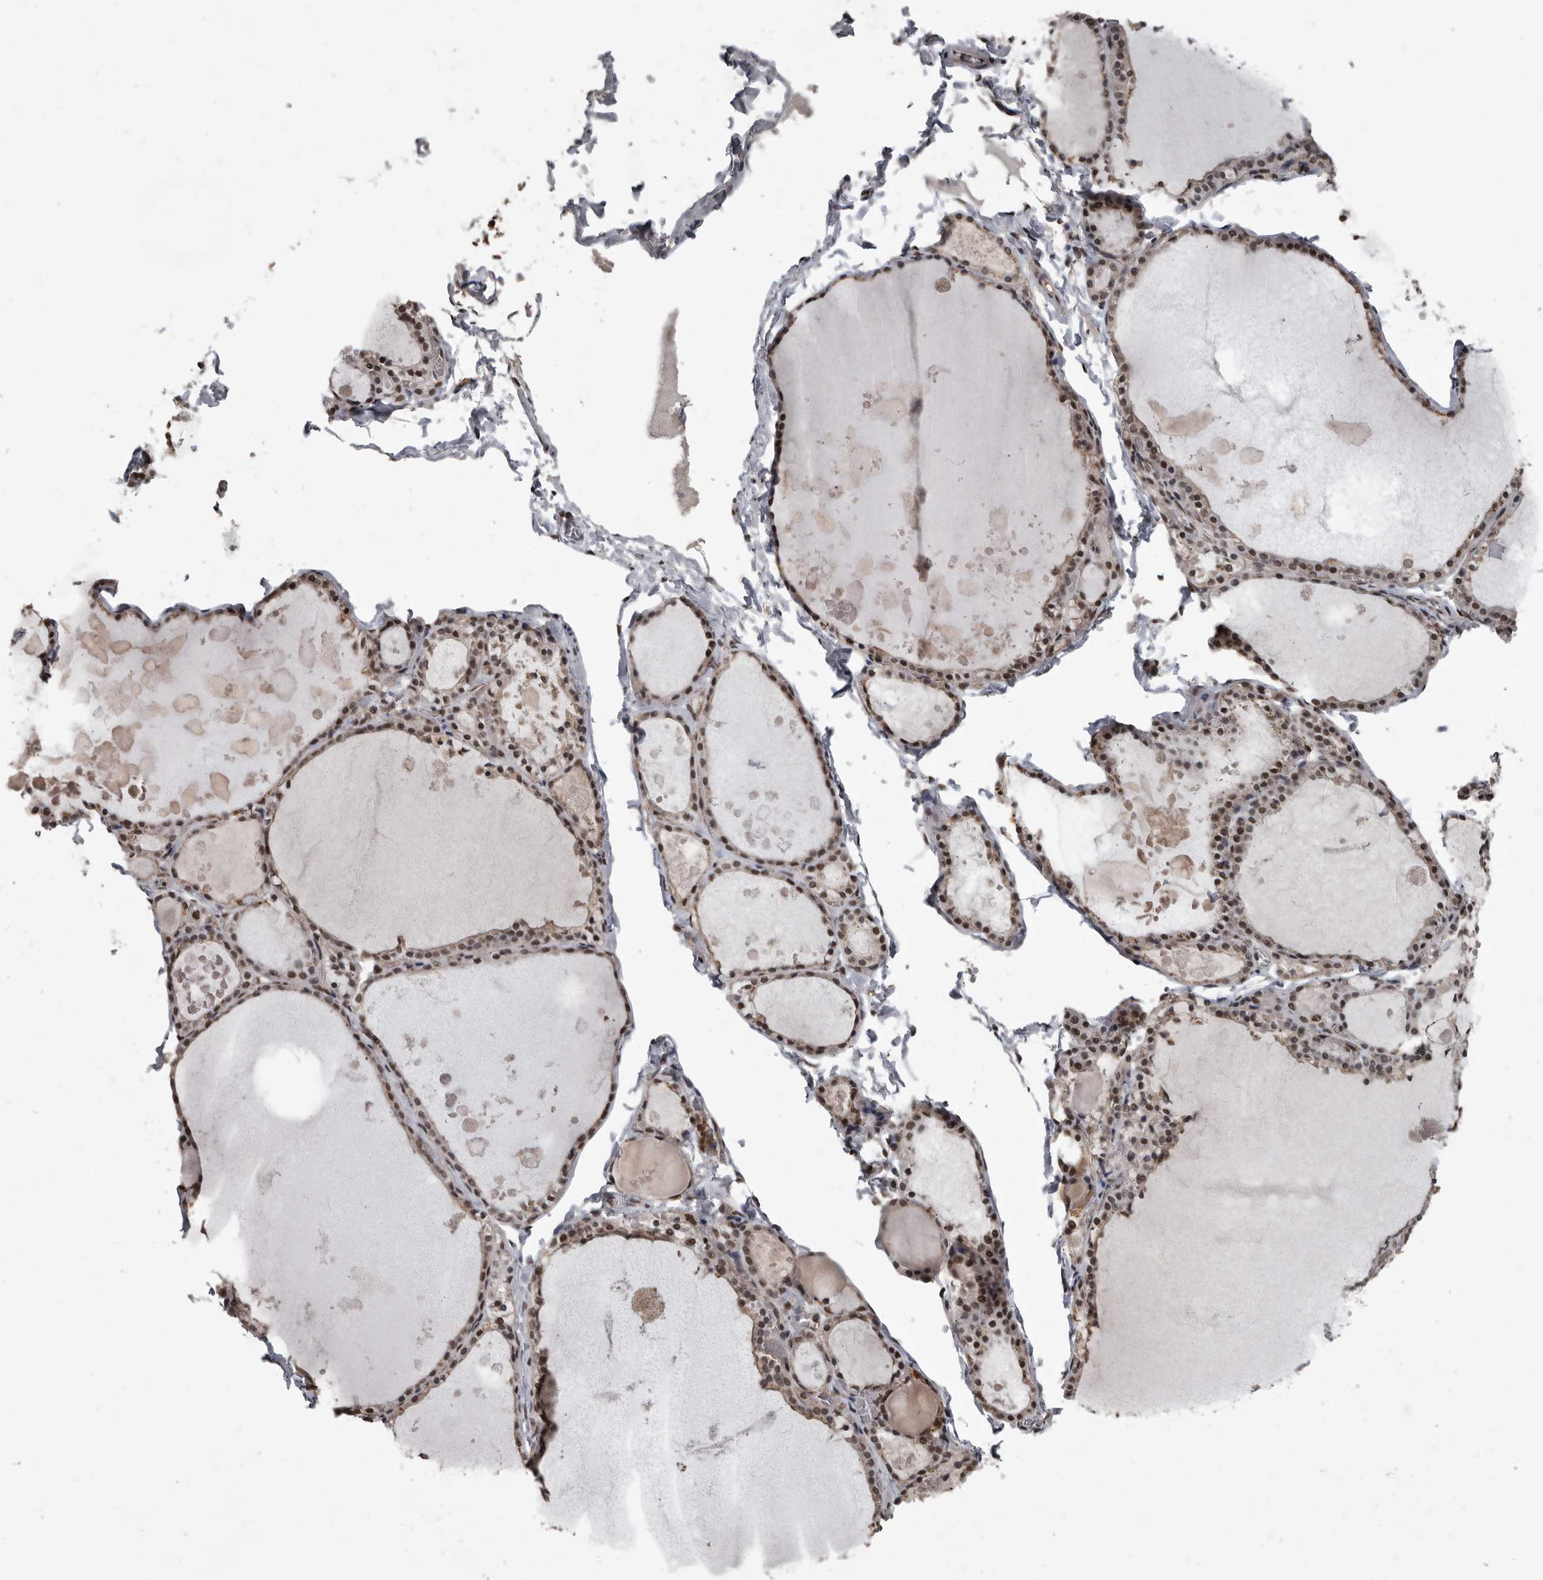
{"staining": {"intensity": "strong", "quantity": ">75%", "location": "nuclear"}, "tissue": "thyroid gland", "cell_type": "Glandular cells", "image_type": "normal", "snomed": [{"axis": "morphology", "description": "Normal tissue, NOS"}, {"axis": "topography", "description": "Thyroid gland"}], "caption": "Normal thyroid gland shows strong nuclear expression in about >75% of glandular cells, visualized by immunohistochemistry.", "gene": "CHD1L", "patient": {"sex": "male", "age": 56}}